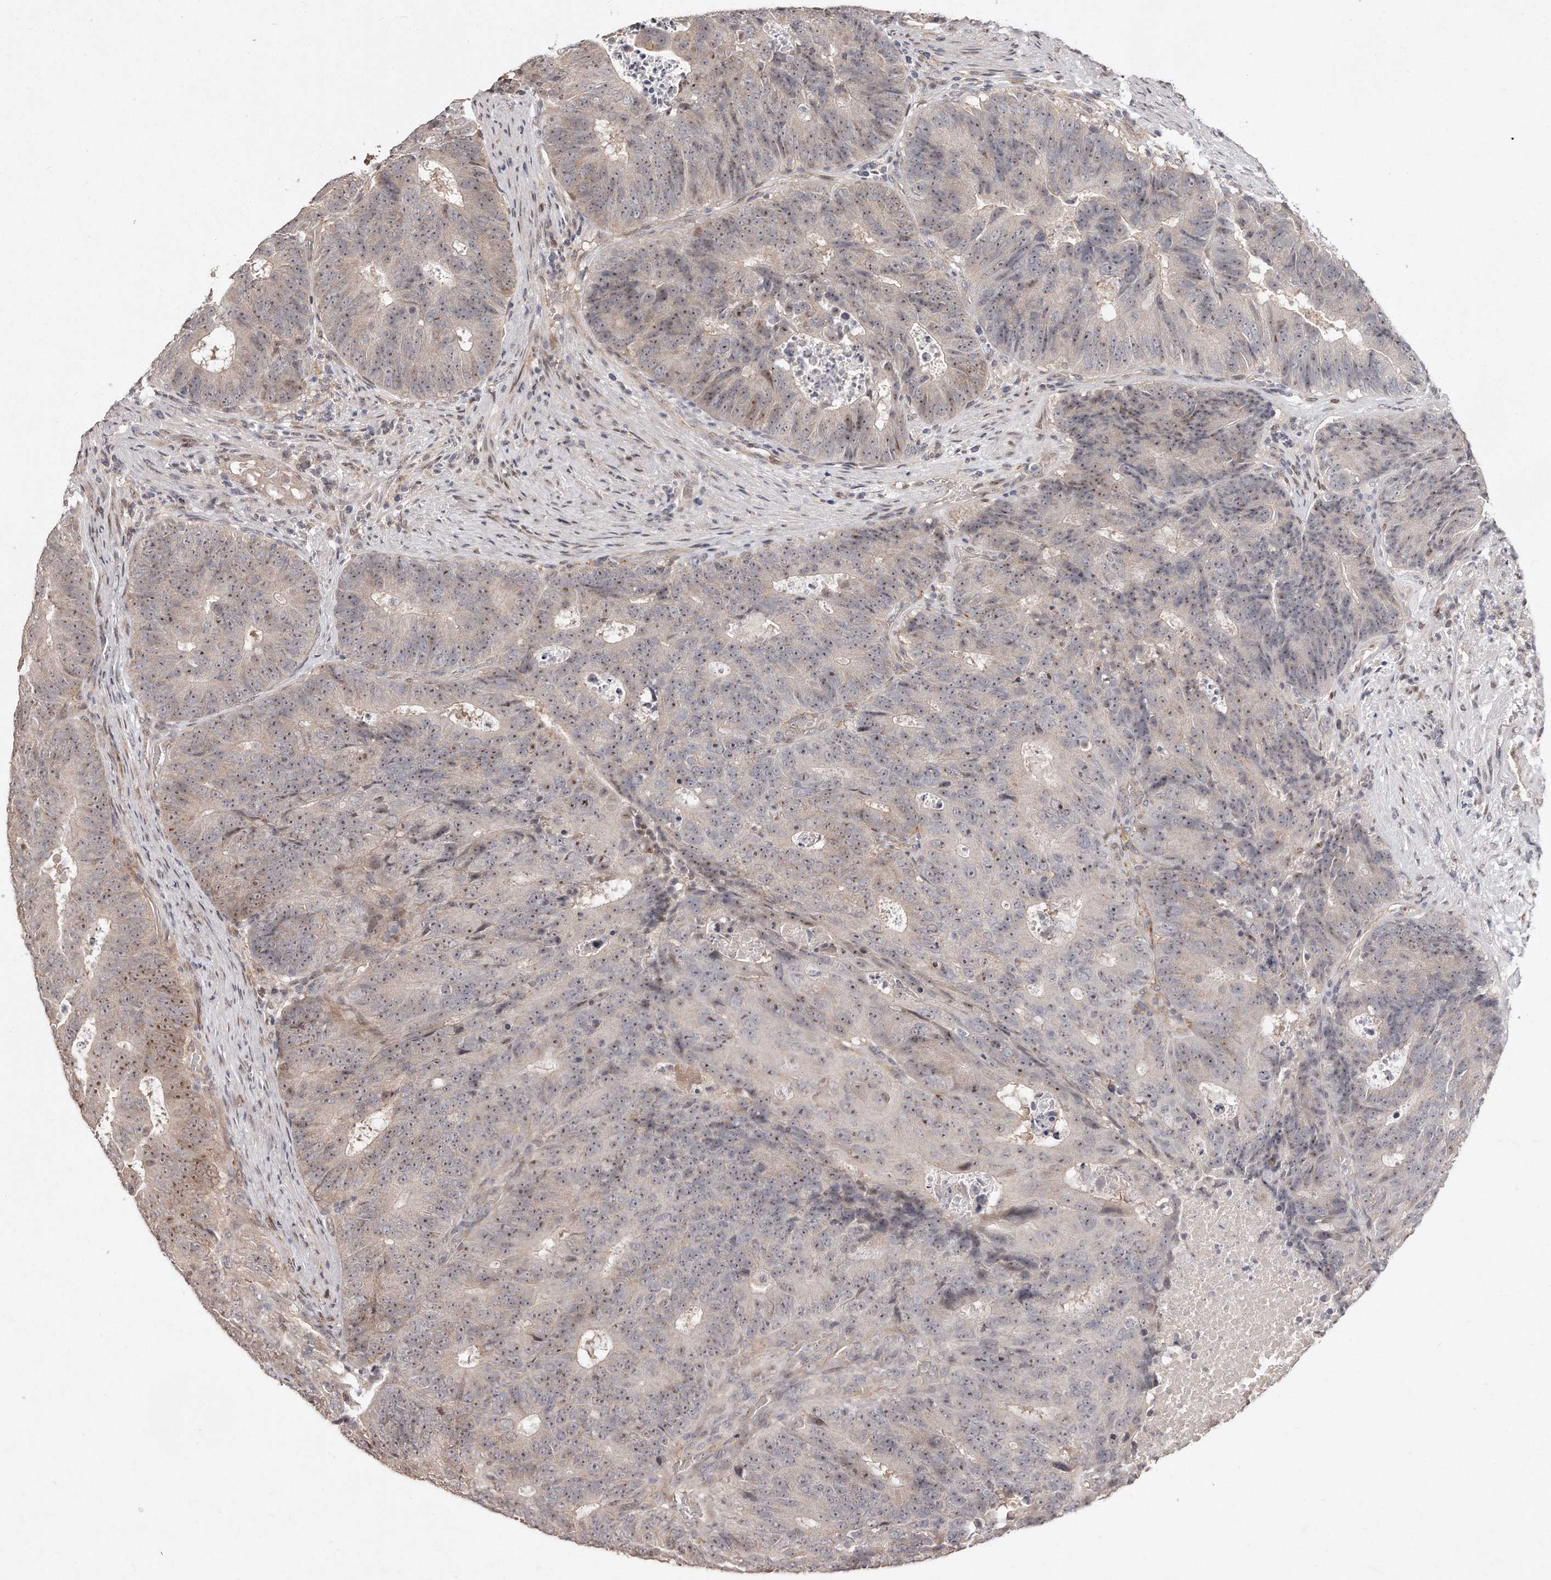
{"staining": {"intensity": "weak", "quantity": ">75%", "location": "nuclear"}, "tissue": "colorectal cancer", "cell_type": "Tumor cells", "image_type": "cancer", "snomed": [{"axis": "morphology", "description": "Adenocarcinoma, NOS"}, {"axis": "topography", "description": "Colon"}], "caption": "Protein analysis of colorectal cancer tissue demonstrates weak nuclear expression in about >75% of tumor cells.", "gene": "HASPIN", "patient": {"sex": "male", "age": 87}}